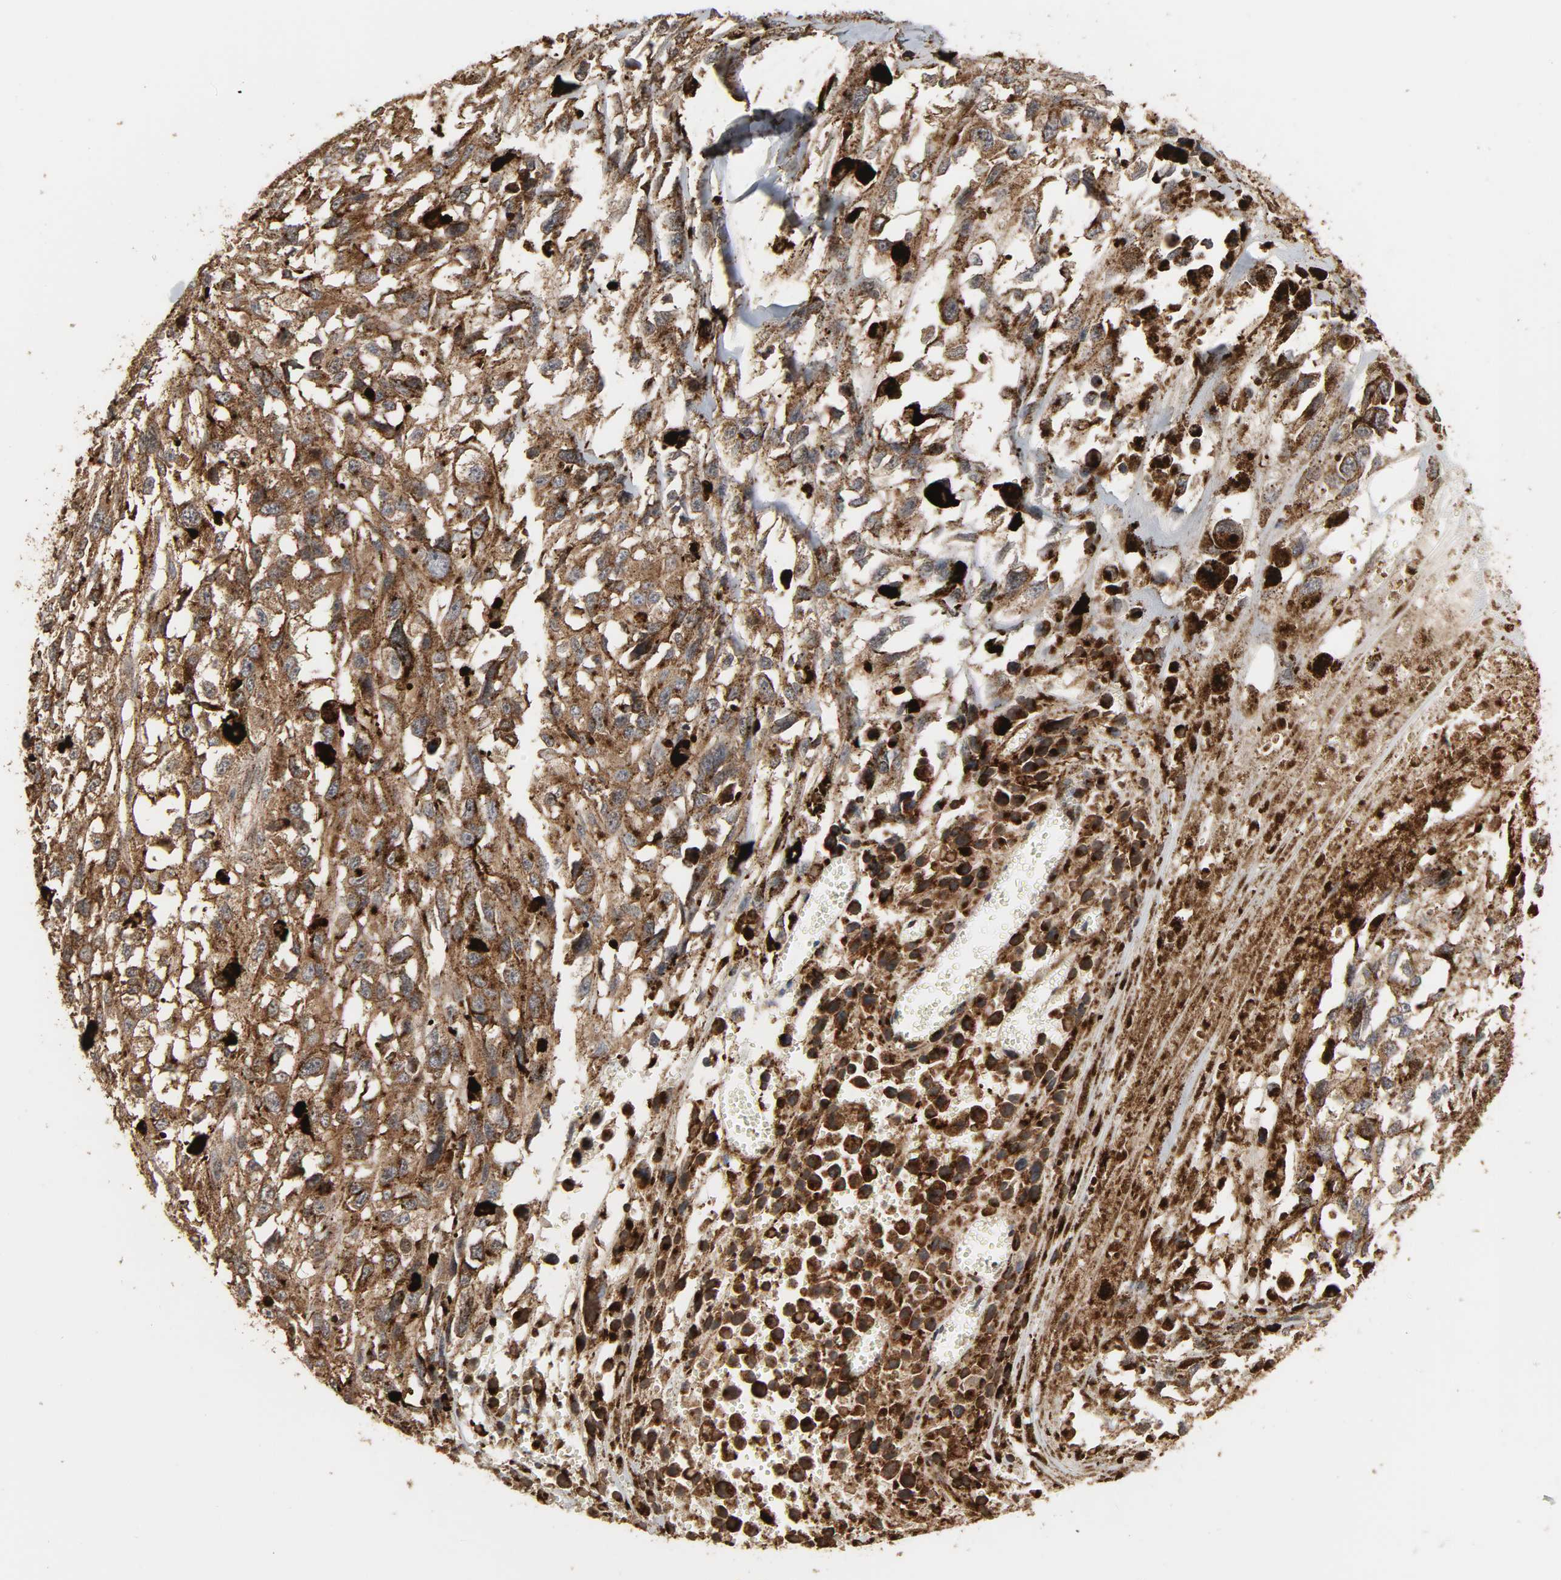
{"staining": {"intensity": "strong", "quantity": ">75%", "location": "cytoplasmic/membranous"}, "tissue": "melanoma", "cell_type": "Tumor cells", "image_type": "cancer", "snomed": [{"axis": "morphology", "description": "Malignant melanoma, Metastatic site"}, {"axis": "topography", "description": "Lymph node"}], "caption": "A brown stain labels strong cytoplasmic/membranous positivity of a protein in human malignant melanoma (metastatic site) tumor cells. The staining was performed using DAB (3,3'-diaminobenzidine), with brown indicating positive protein expression. Nuclei are stained blue with hematoxylin.", "gene": "PSAP", "patient": {"sex": "male", "age": 59}}